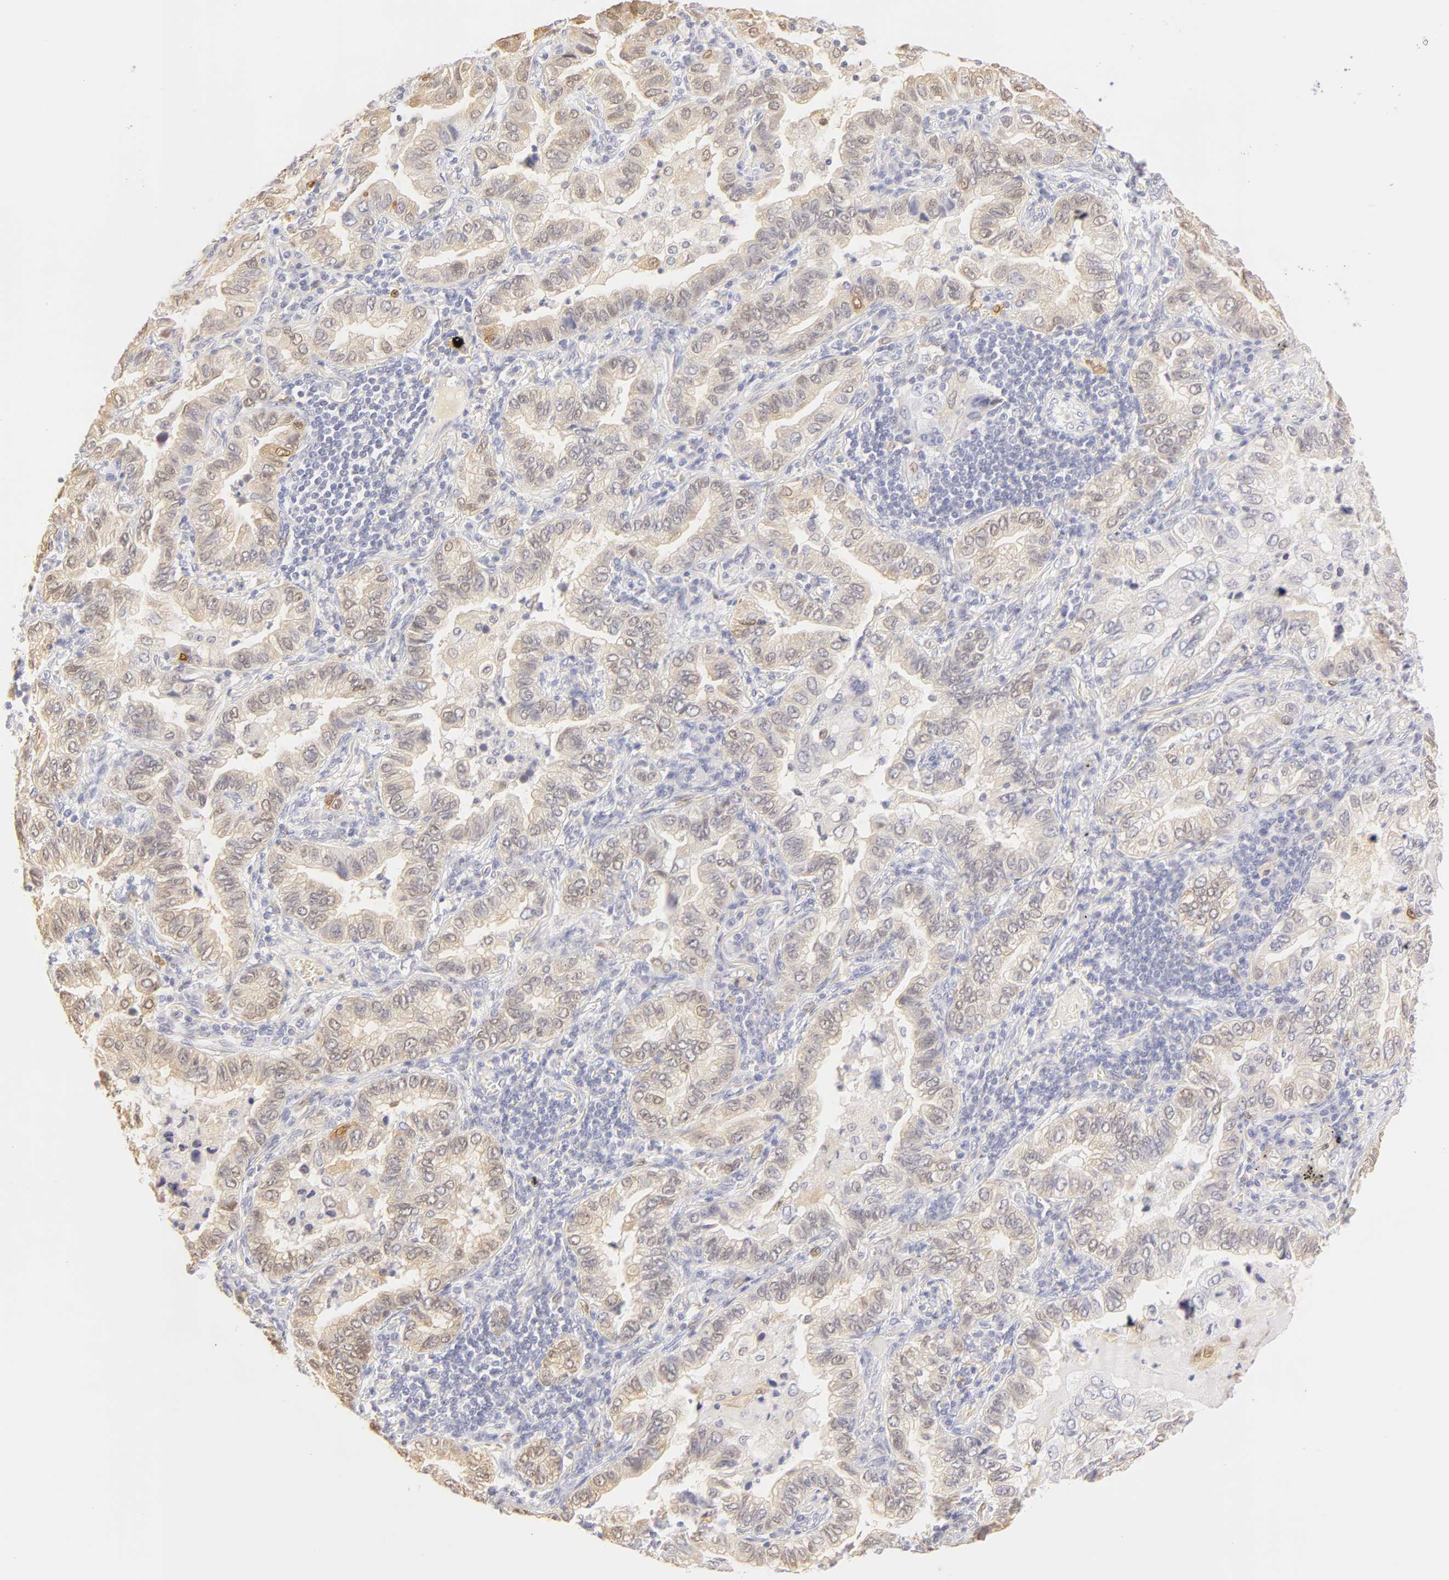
{"staining": {"intensity": "negative", "quantity": "none", "location": "none"}, "tissue": "lung cancer", "cell_type": "Tumor cells", "image_type": "cancer", "snomed": [{"axis": "morphology", "description": "Adenocarcinoma, NOS"}, {"axis": "topography", "description": "Lung"}], "caption": "Histopathology image shows no significant protein staining in tumor cells of adenocarcinoma (lung). Nuclei are stained in blue.", "gene": "CA2", "patient": {"sex": "female", "age": 50}}